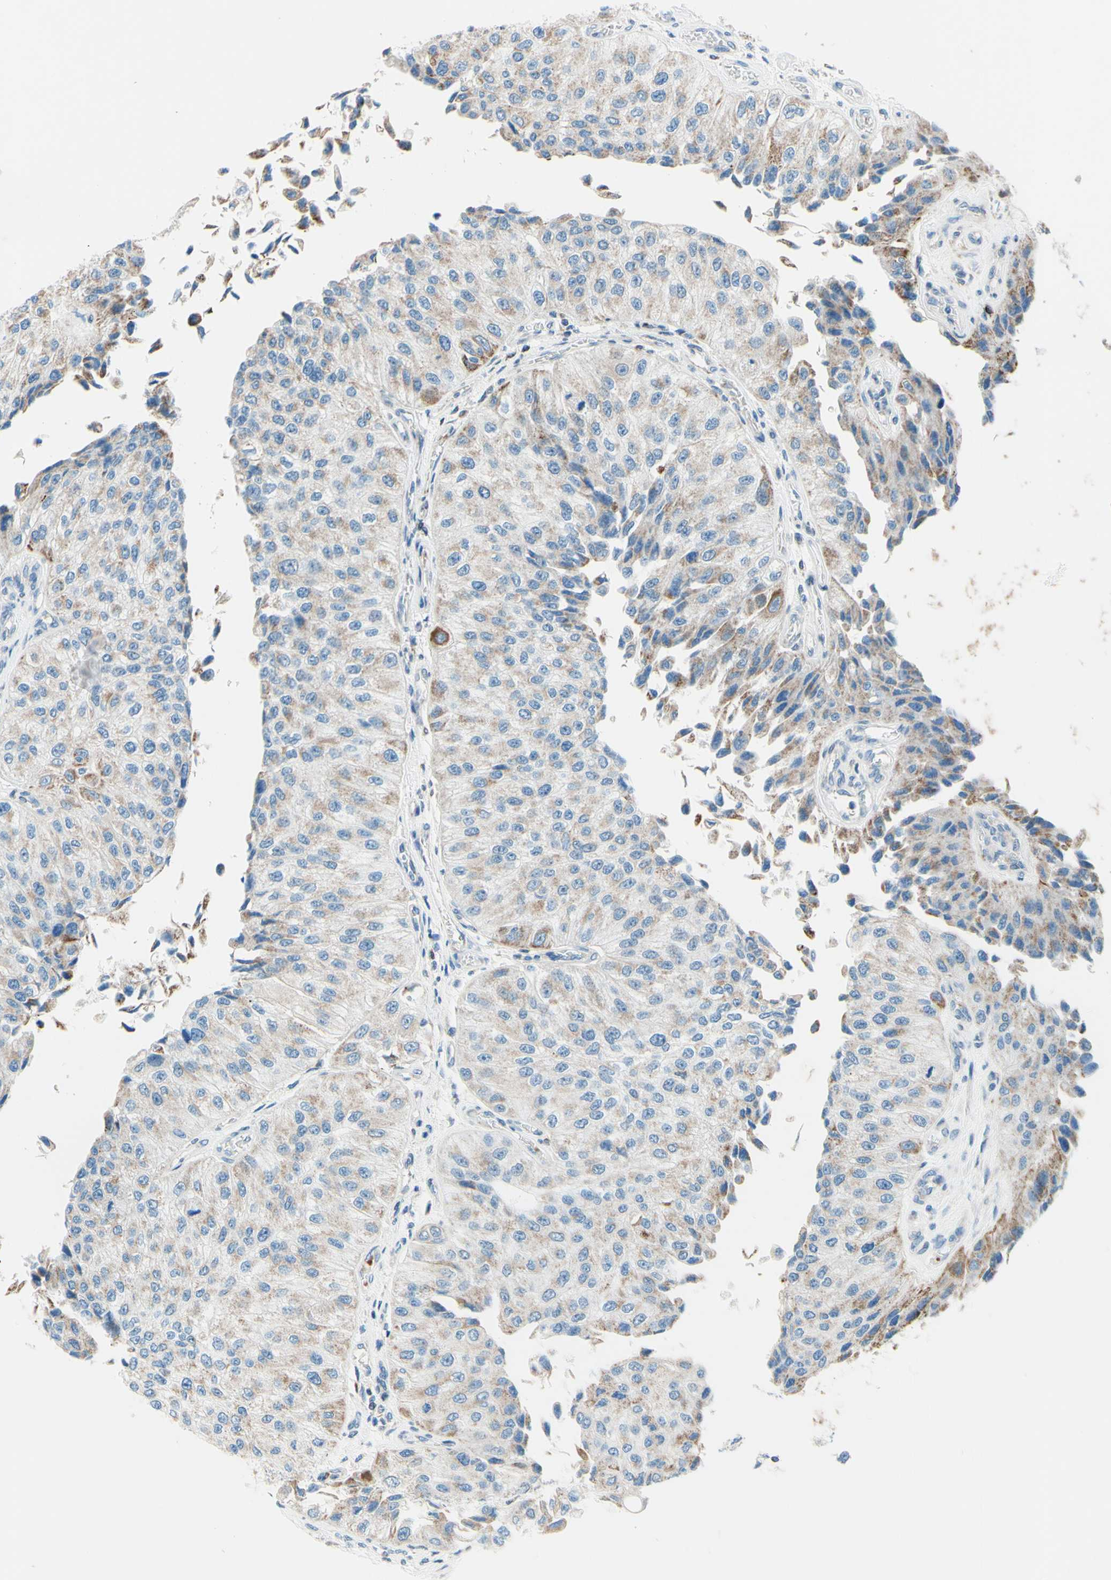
{"staining": {"intensity": "weak", "quantity": ">75%", "location": "cytoplasmic/membranous"}, "tissue": "urothelial cancer", "cell_type": "Tumor cells", "image_type": "cancer", "snomed": [{"axis": "morphology", "description": "Urothelial carcinoma, High grade"}, {"axis": "topography", "description": "Kidney"}, {"axis": "topography", "description": "Urinary bladder"}], "caption": "Urothelial cancer stained with DAB immunohistochemistry demonstrates low levels of weak cytoplasmic/membranous staining in approximately >75% of tumor cells.", "gene": "CBX7", "patient": {"sex": "male", "age": 77}}